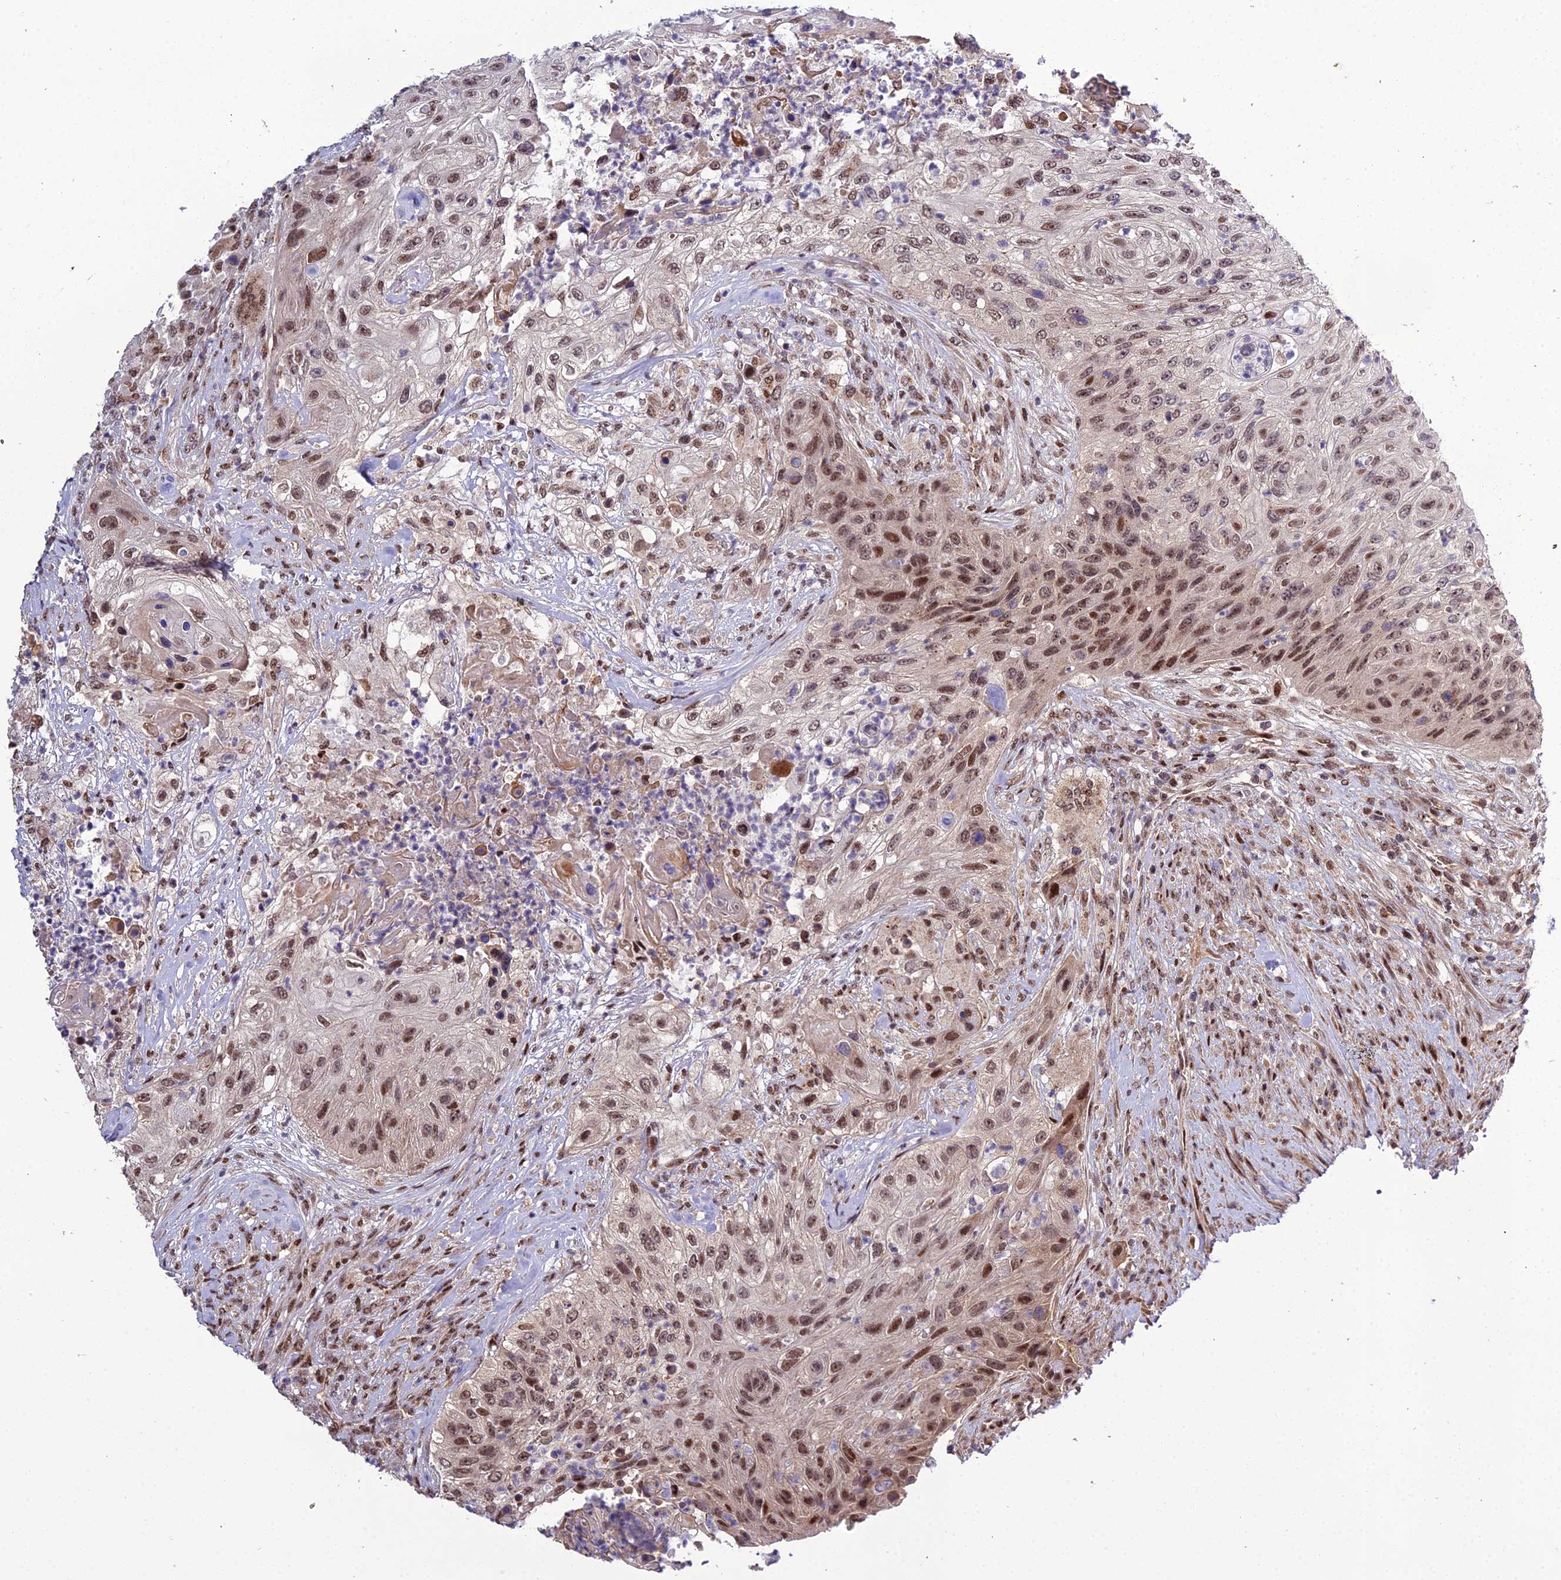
{"staining": {"intensity": "moderate", "quantity": ">75%", "location": "nuclear"}, "tissue": "urothelial cancer", "cell_type": "Tumor cells", "image_type": "cancer", "snomed": [{"axis": "morphology", "description": "Urothelial carcinoma, High grade"}, {"axis": "topography", "description": "Urinary bladder"}], "caption": "Tumor cells display moderate nuclear expression in approximately >75% of cells in urothelial cancer. The staining was performed using DAB (3,3'-diaminobenzidine), with brown indicating positive protein expression. Nuclei are stained blue with hematoxylin.", "gene": "ARL2", "patient": {"sex": "female", "age": 60}}